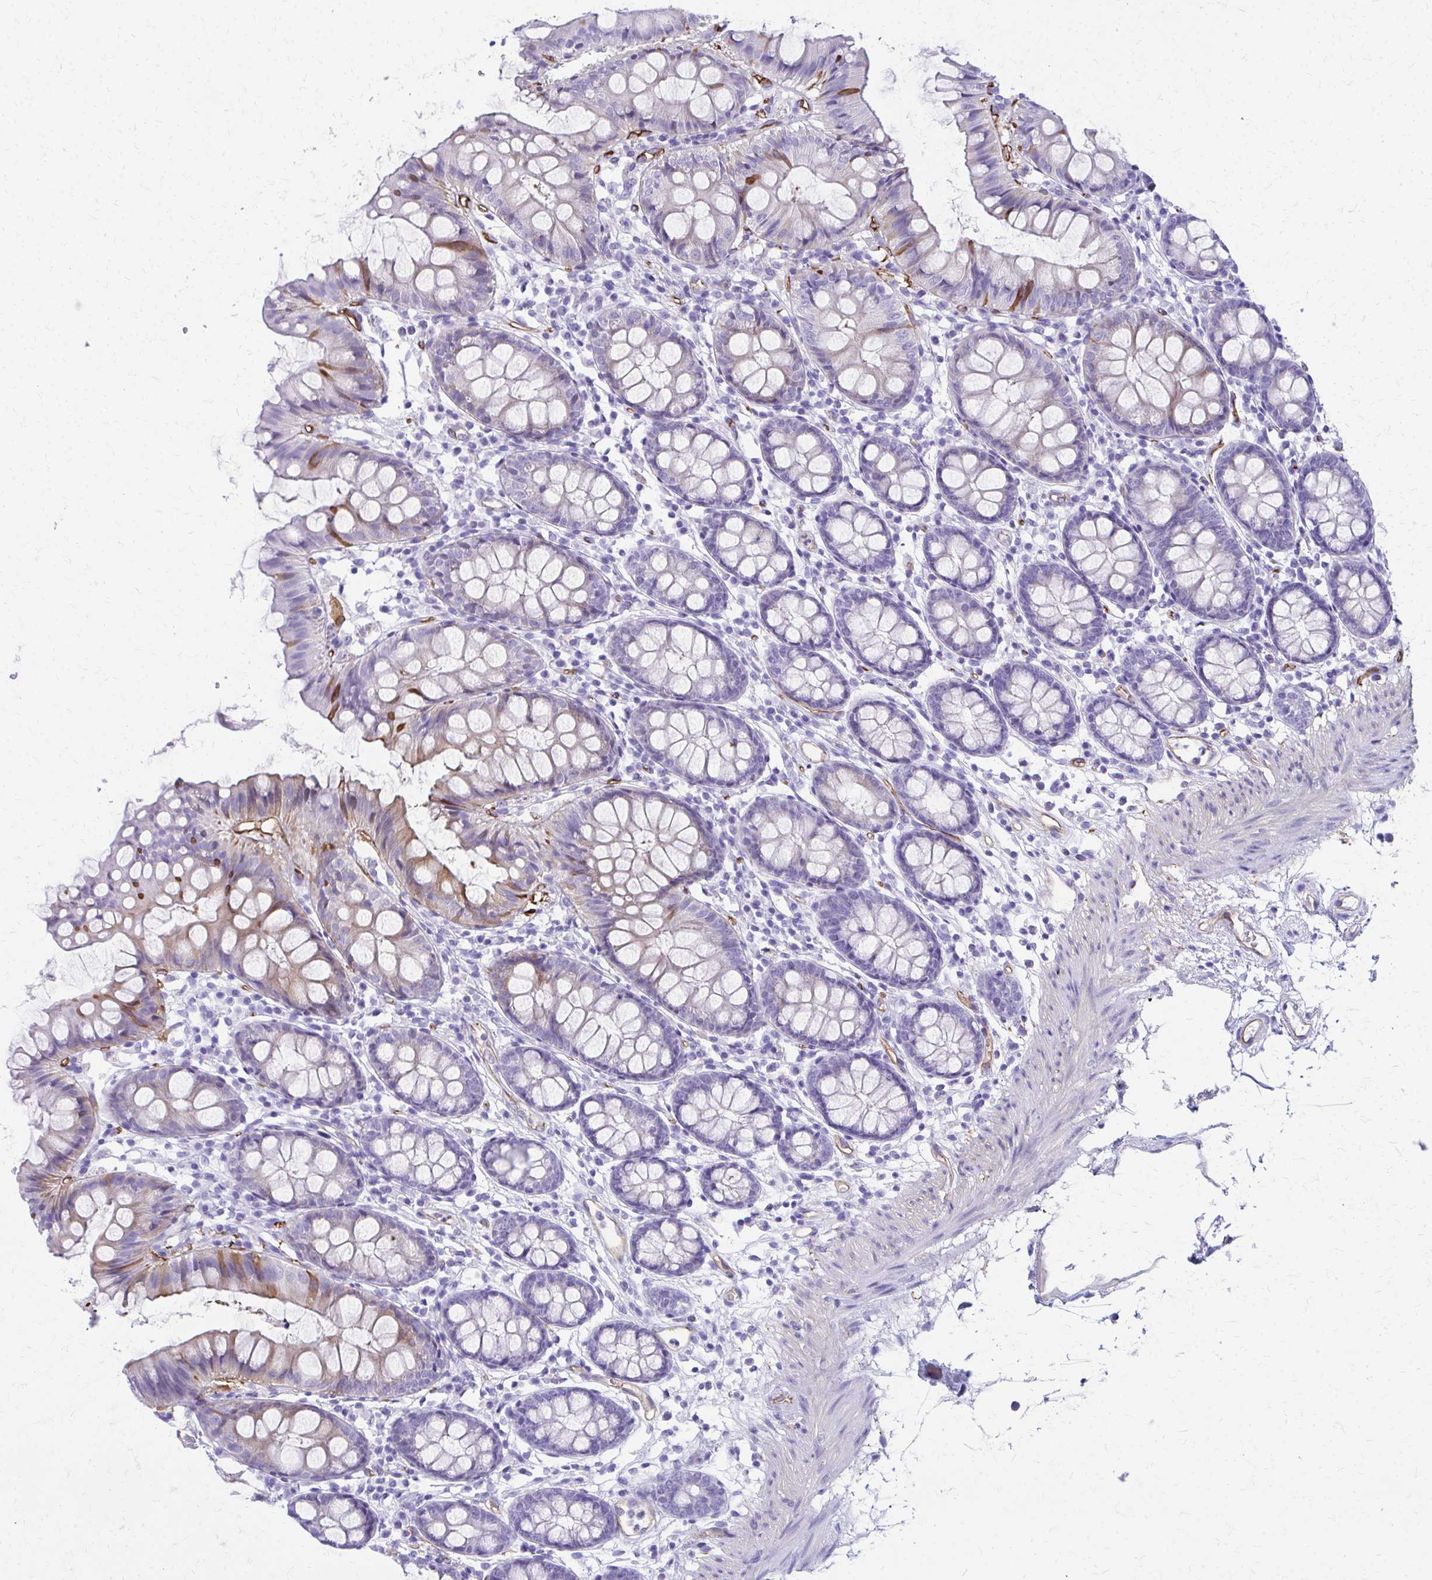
{"staining": {"intensity": "moderate", "quantity": ">75%", "location": "cytoplasmic/membranous"}, "tissue": "colon", "cell_type": "Endothelial cells", "image_type": "normal", "snomed": [{"axis": "morphology", "description": "Normal tissue, NOS"}, {"axis": "topography", "description": "Colon"}], "caption": "The image exhibits staining of normal colon, revealing moderate cytoplasmic/membranous protein positivity (brown color) within endothelial cells.", "gene": "TPSG1", "patient": {"sex": "female", "age": 84}}